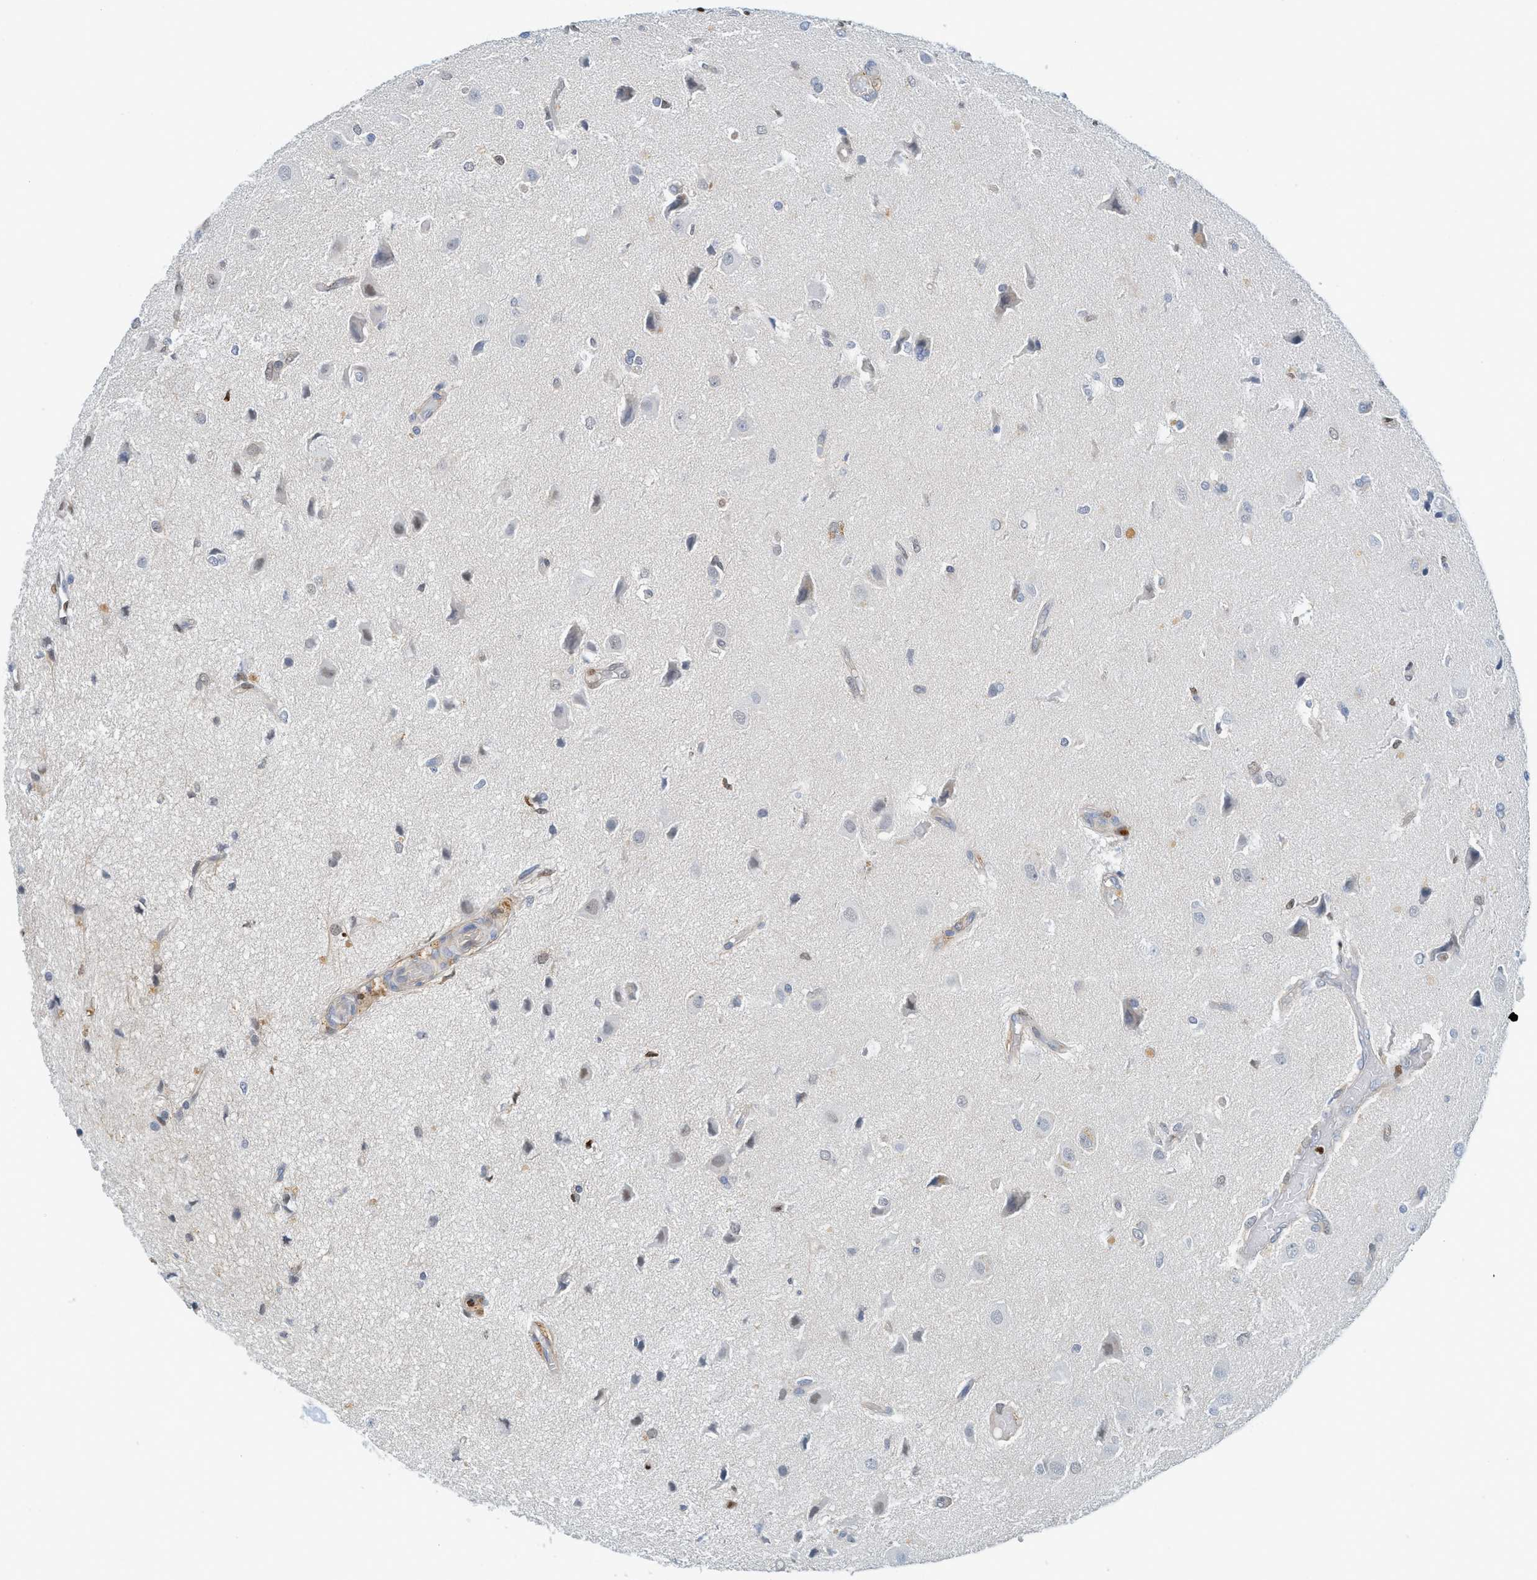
{"staining": {"intensity": "strong", "quantity": "<25%", "location": "nuclear"}, "tissue": "glioma", "cell_type": "Tumor cells", "image_type": "cancer", "snomed": [{"axis": "morphology", "description": "Glioma, malignant, High grade"}, {"axis": "topography", "description": "Brain"}], "caption": "Brown immunohistochemical staining in glioma shows strong nuclear expression in approximately <25% of tumor cells.", "gene": "SH3D19", "patient": {"sex": "female", "age": 59}}